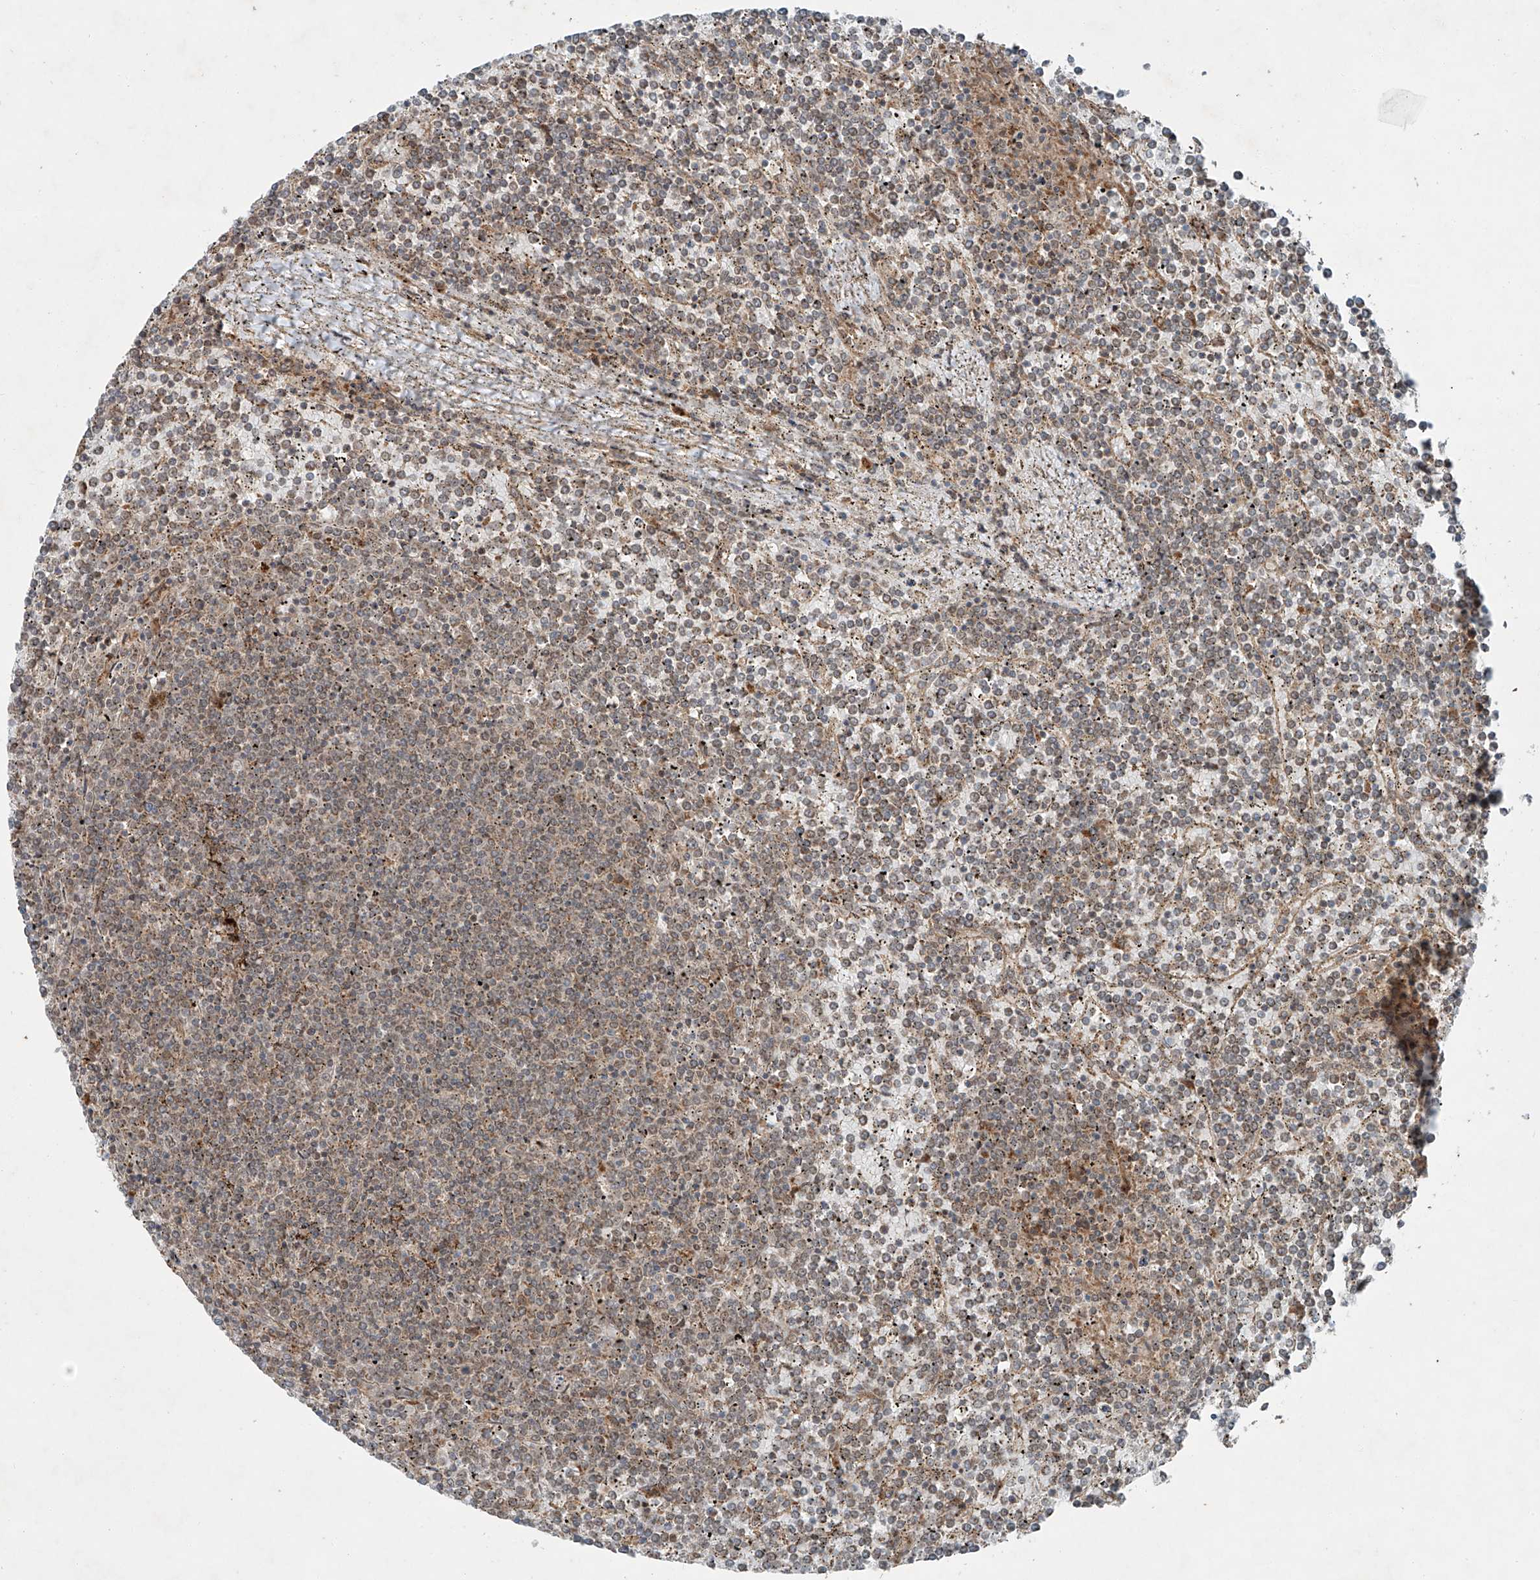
{"staining": {"intensity": "weak", "quantity": "25%-75%", "location": "cytoplasmic/membranous"}, "tissue": "lymphoma", "cell_type": "Tumor cells", "image_type": "cancer", "snomed": [{"axis": "morphology", "description": "Malignant lymphoma, non-Hodgkin's type, Low grade"}, {"axis": "topography", "description": "Spleen"}], "caption": "Immunohistochemistry (IHC) of human malignant lymphoma, non-Hodgkin's type (low-grade) shows low levels of weak cytoplasmic/membranous staining in about 25%-75% of tumor cells.", "gene": "ZNF620", "patient": {"sex": "female", "age": 19}}